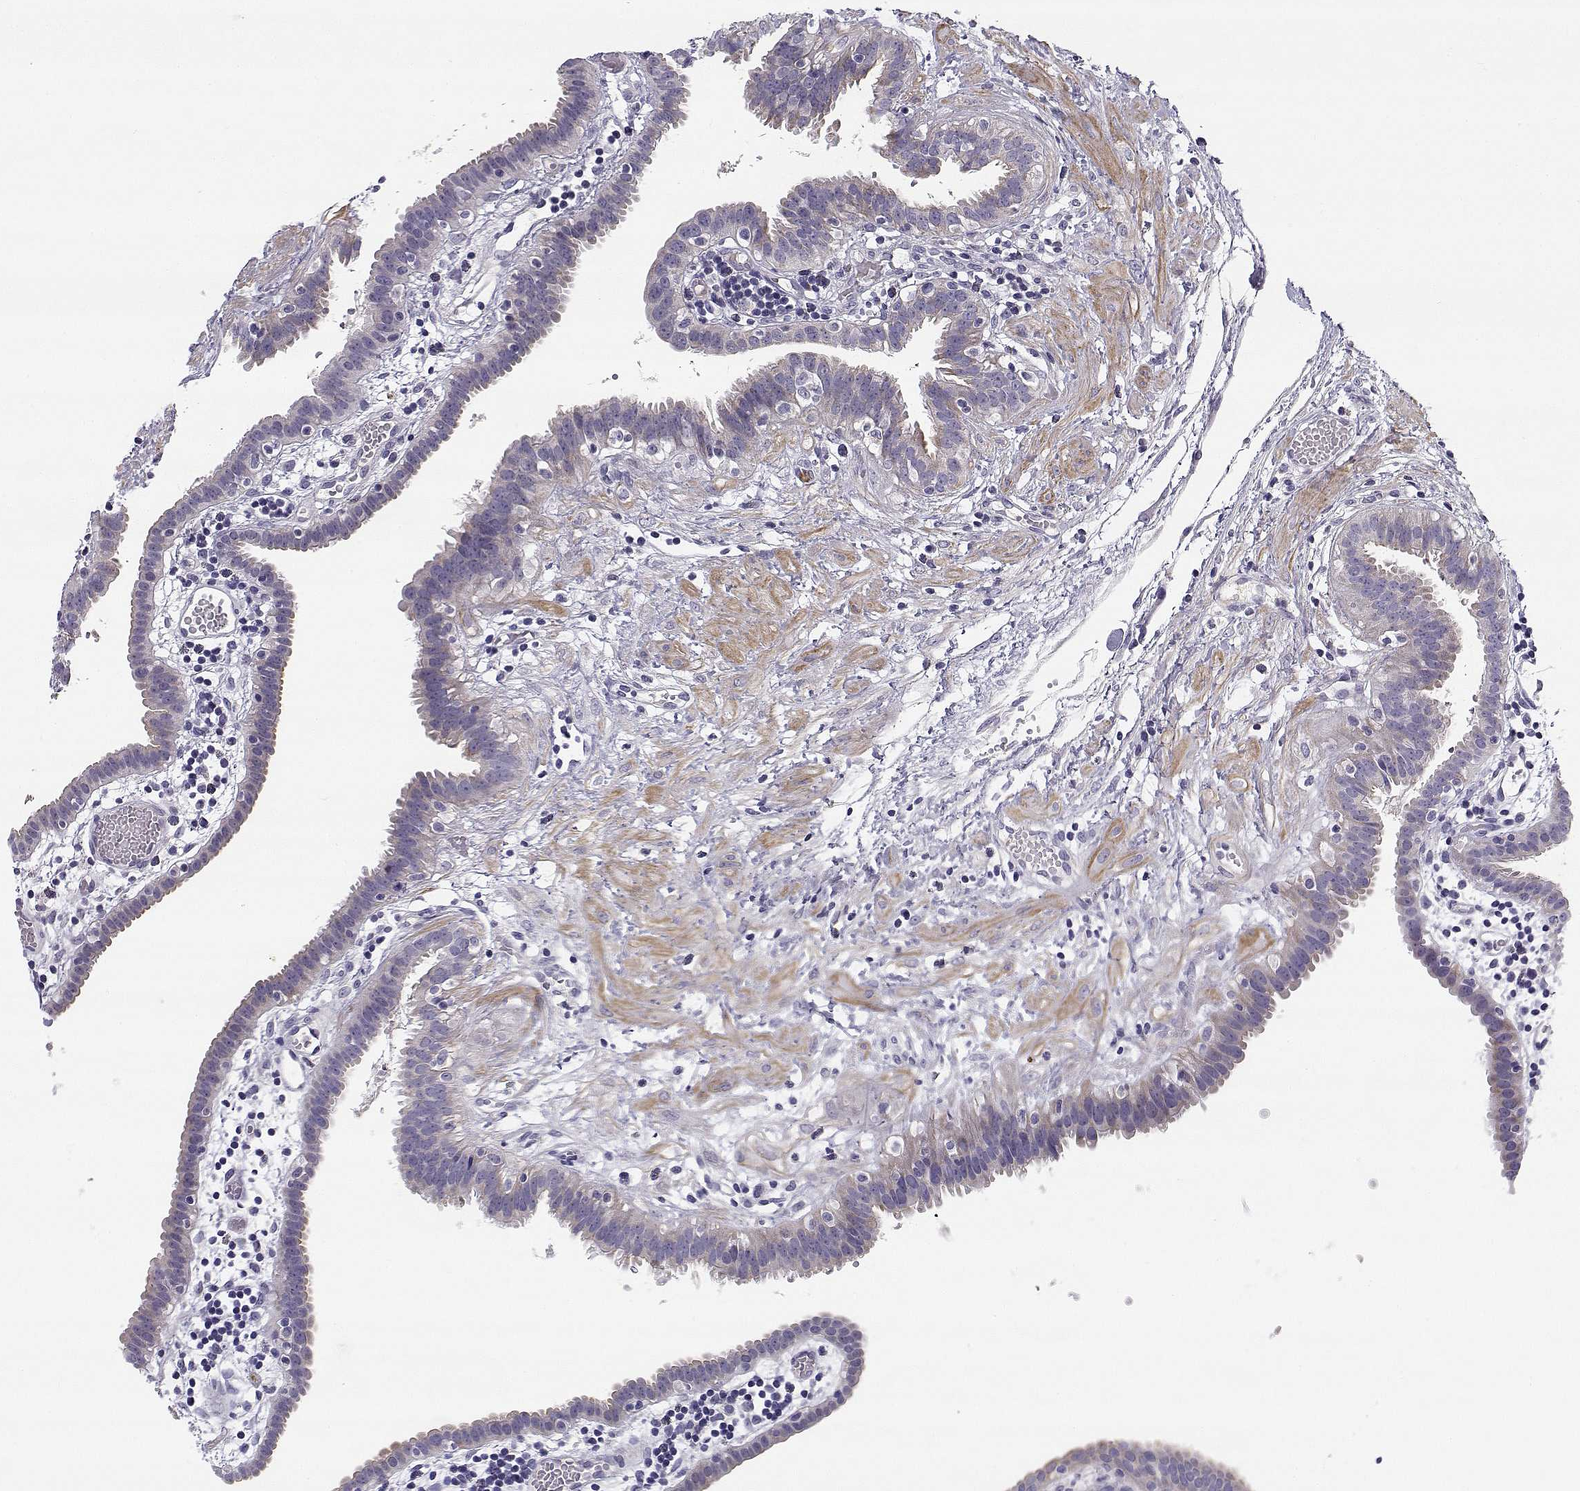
{"staining": {"intensity": "negative", "quantity": "none", "location": "none"}, "tissue": "fallopian tube", "cell_type": "Glandular cells", "image_type": "normal", "snomed": [{"axis": "morphology", "description": "Normal tissue, NOS"}, {"axis": "topography", "description": "Fallopian tube"}], "caption": "This is an IHC photomicrograph of normal fallopian tube. There is no expression in glandular cells.", "gene": "CREB3L3", "patient": {"sex": "female", "age": 37}}